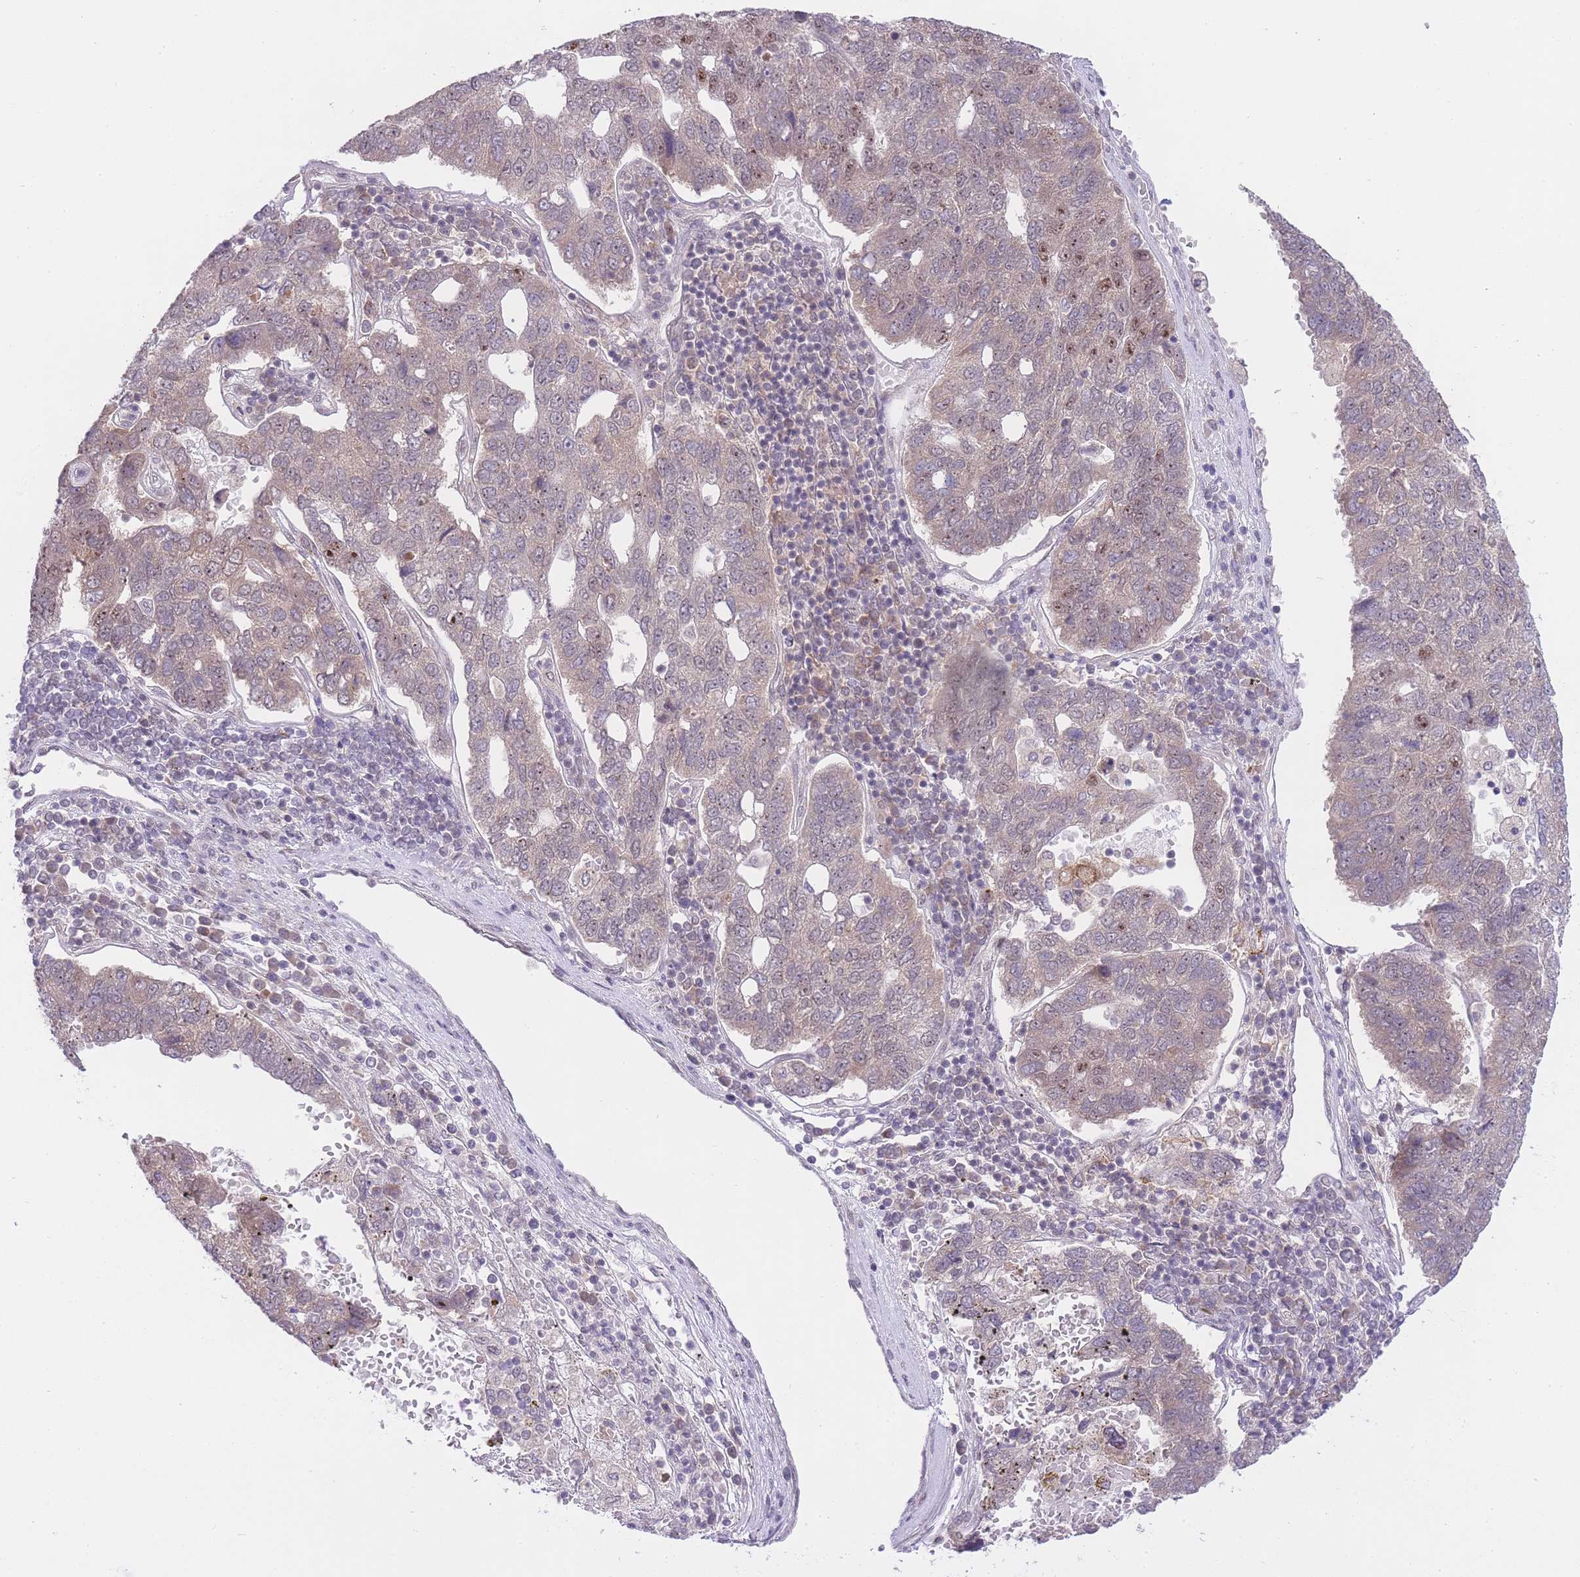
{"staining": {"intensity": "weak", "quantity": "<25%", "location": "nuclear"}, "tissue": "pancreatic cancer", "cell_type": "Tumor cells", "image_type": "cancer", "snomed": [{"axis": "morphology", "description": "Adenocarcinoma, NOS"}, {"axis": "topography", "description": "Pancreas"}], "caption": "Photomicrograph shows no significant protein expression in tumor cells of adenocarcinoma (pancreatic).", "gene": "TMED3", "patient": {"sex": "female", "age": 61}}